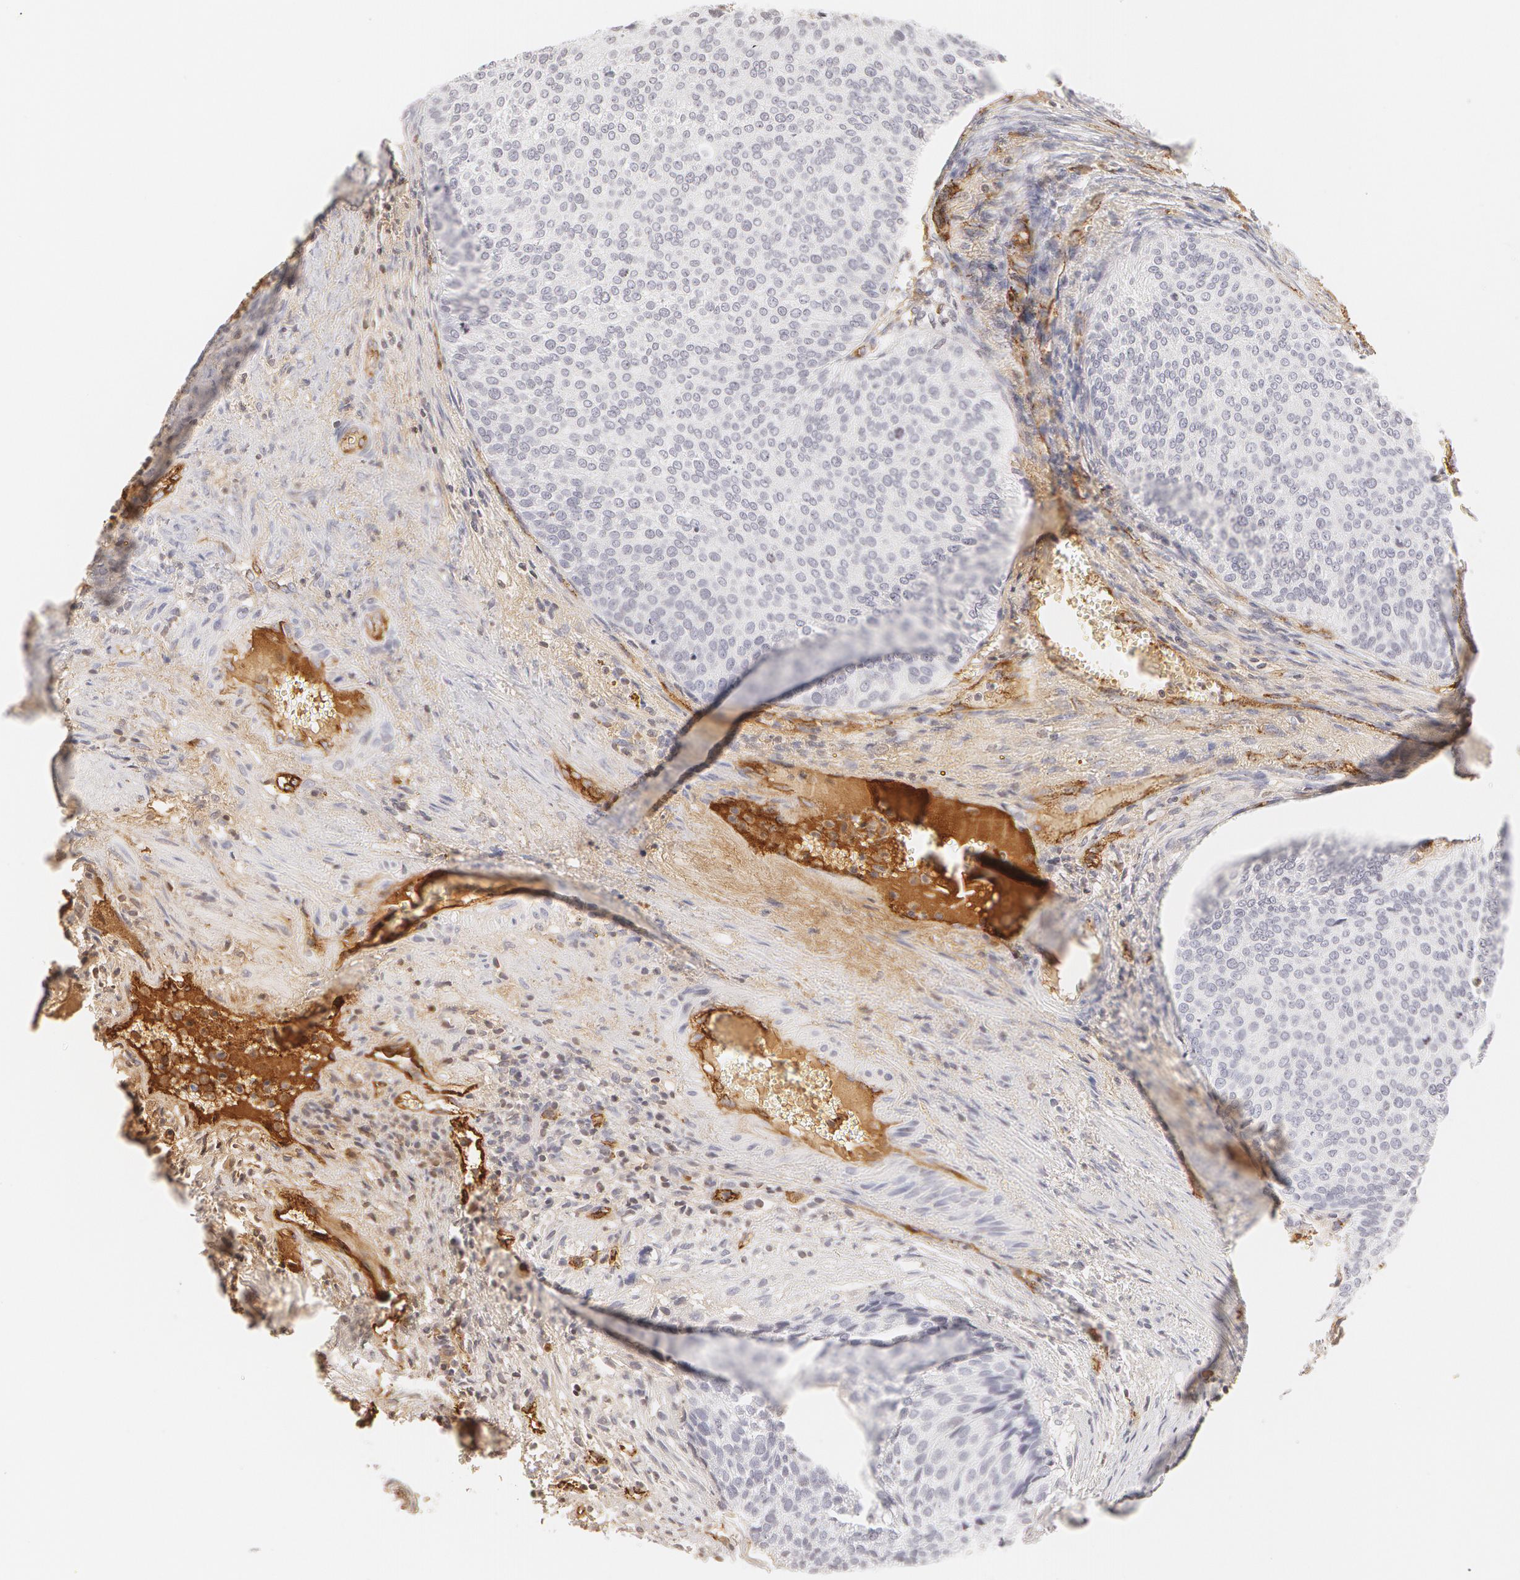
{"staining": {"intensity": "negative", "quantity": "none", "location": "none"}, "tissue": "urothelial cancer", "cell_type": "Tumor cells", "image_type": "cancer", "snomed": [{"axis": "morphology", "description": "Urothelial carcinoma, Low grade"}, {"axis": "topography", "description": "Urinary bladder"}], "caption": "An image of urothelial cancer stained for a protein shows no brown staining in tumor cells.", "gene": "VWF", "patient": {"sex": "male", "age": 84}}